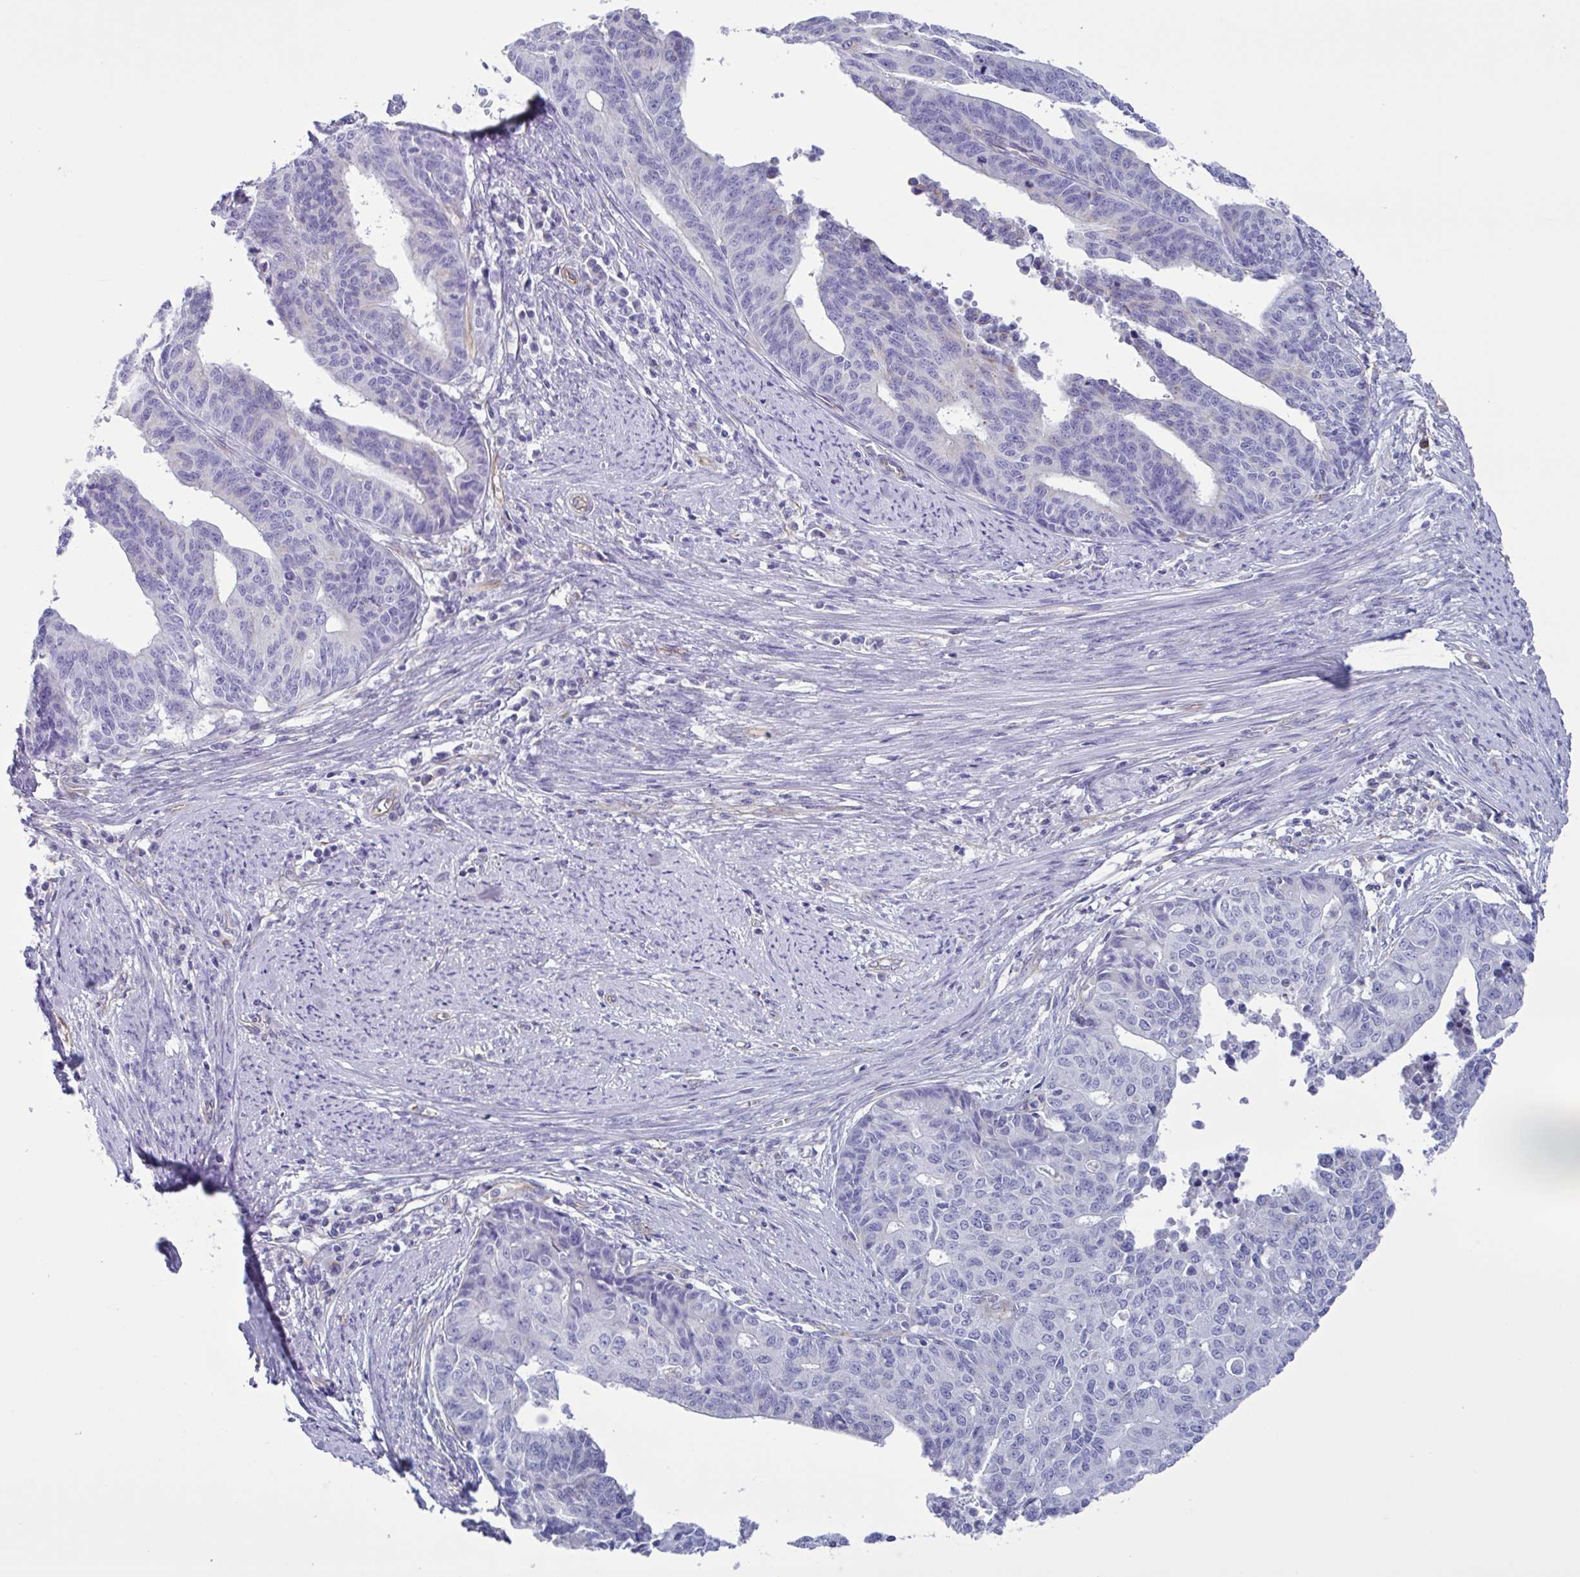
{"staining": {"intensity": "negative", "quantity": "none", "location": "none"}, "tissue": "endometrial cancer", "cell_type": "Tumor cells", "image_type": "cancer", "snomed": [{"axis": "morphology", "description": "Adenocarcinoma, NOS"}, {"axis": "topography", "description": "Endometrium"}], "caption": "This is an immunohistochemistry photomicrograph of endometrial cancer. There is no staining in tumor cells.", "gene": "TMEM86B", "patient": {"sex": "female", "age": 65}}